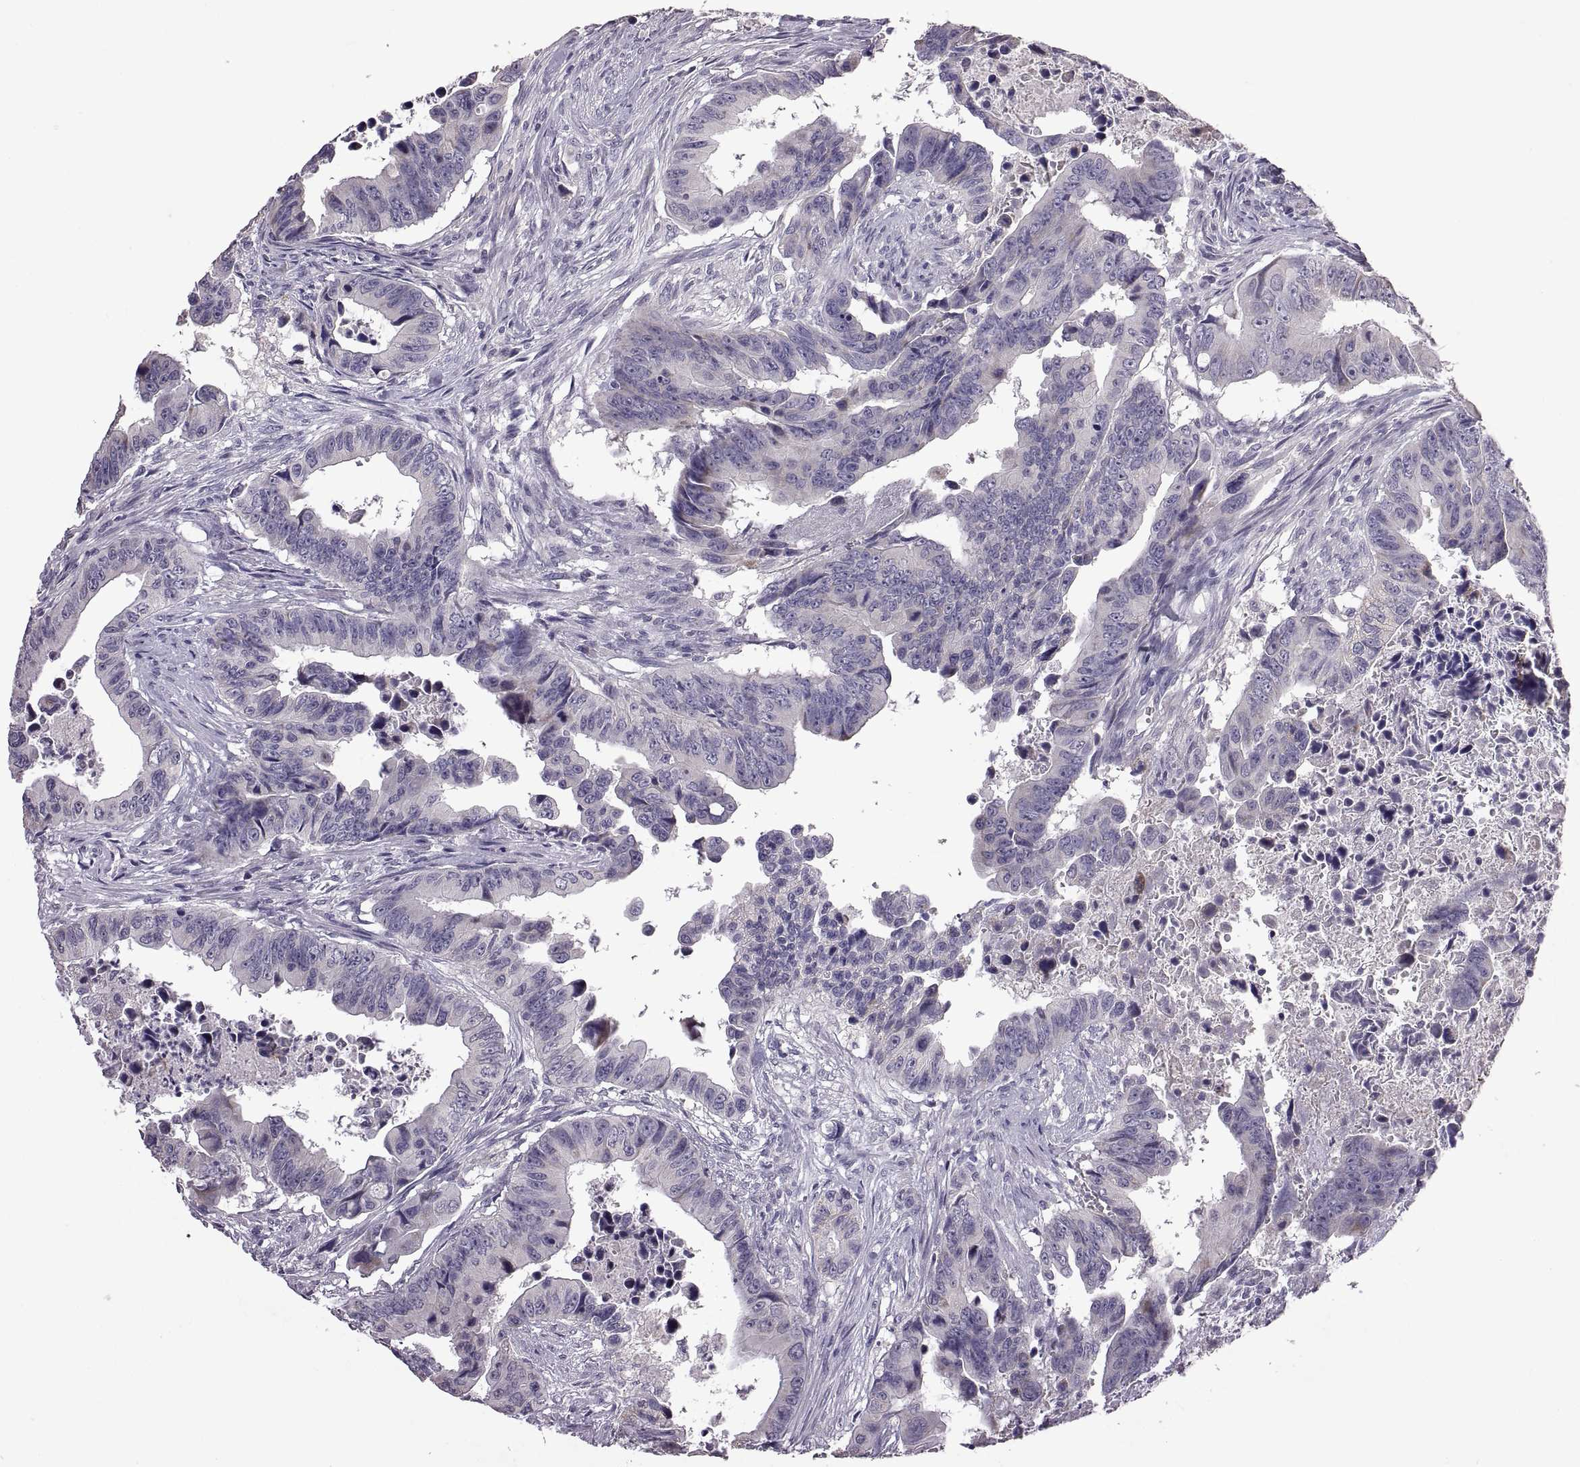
{"staining": {"intensity": "negative", "quantity": "none", "location": "none"}, "tissue": "colorectal cancer", "cell_type": "Tumor cells", "image_type": "cancer", "snomed": [{"axis": "morphology", "description": "Adenocarcinoma, NOS"}, {"axis": "topography", "description": "Colon"}], "caption": "This is an immunohistochemistry (IHC) photomicrograph of adenocarcinoma (colorectal). There is no positivity in tumor cells.", "gene": "DEFB136", "patient": {"sex": "female", "age": 87}}